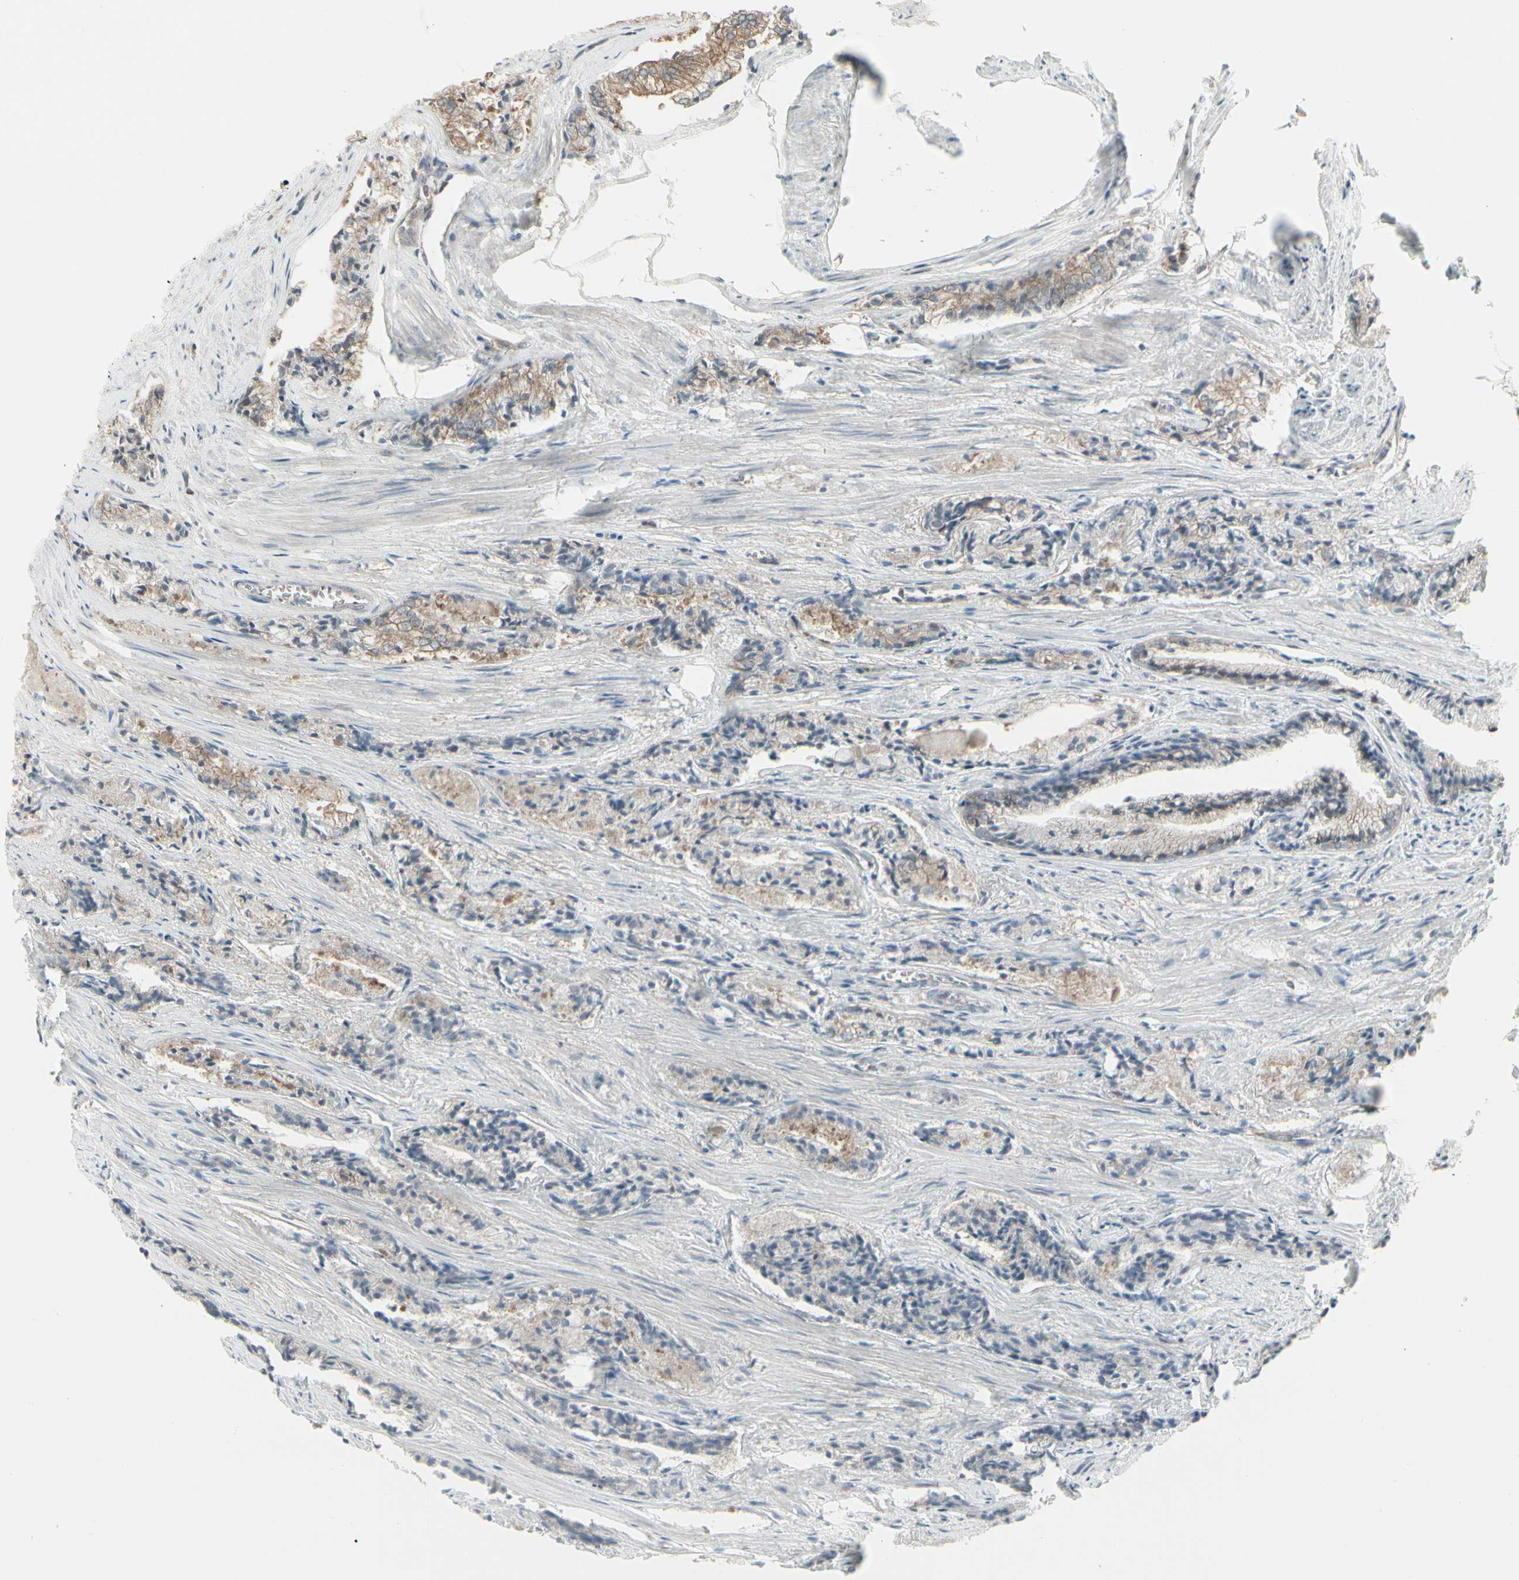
{"staining": {"intensity": "weak", "quantity": ">75%", "location": "cytoplasmic/membranous"}, "tissue": "prostate cancer", "cell_type": "Tumor cells", "image_type": "cancer", "snomed": [{"axis": "morphology", "description": "Adenocarcinoma, Low grade"}, {"axis": "topography", "description": "Prostate"}], "caption": "Low-grade adenocarcinoma (prostate) stained with a protein marker demonstrates weak staining in tumor cells.", "gene": "EPS15", "patient": {"sex": "male", "age": 60}}